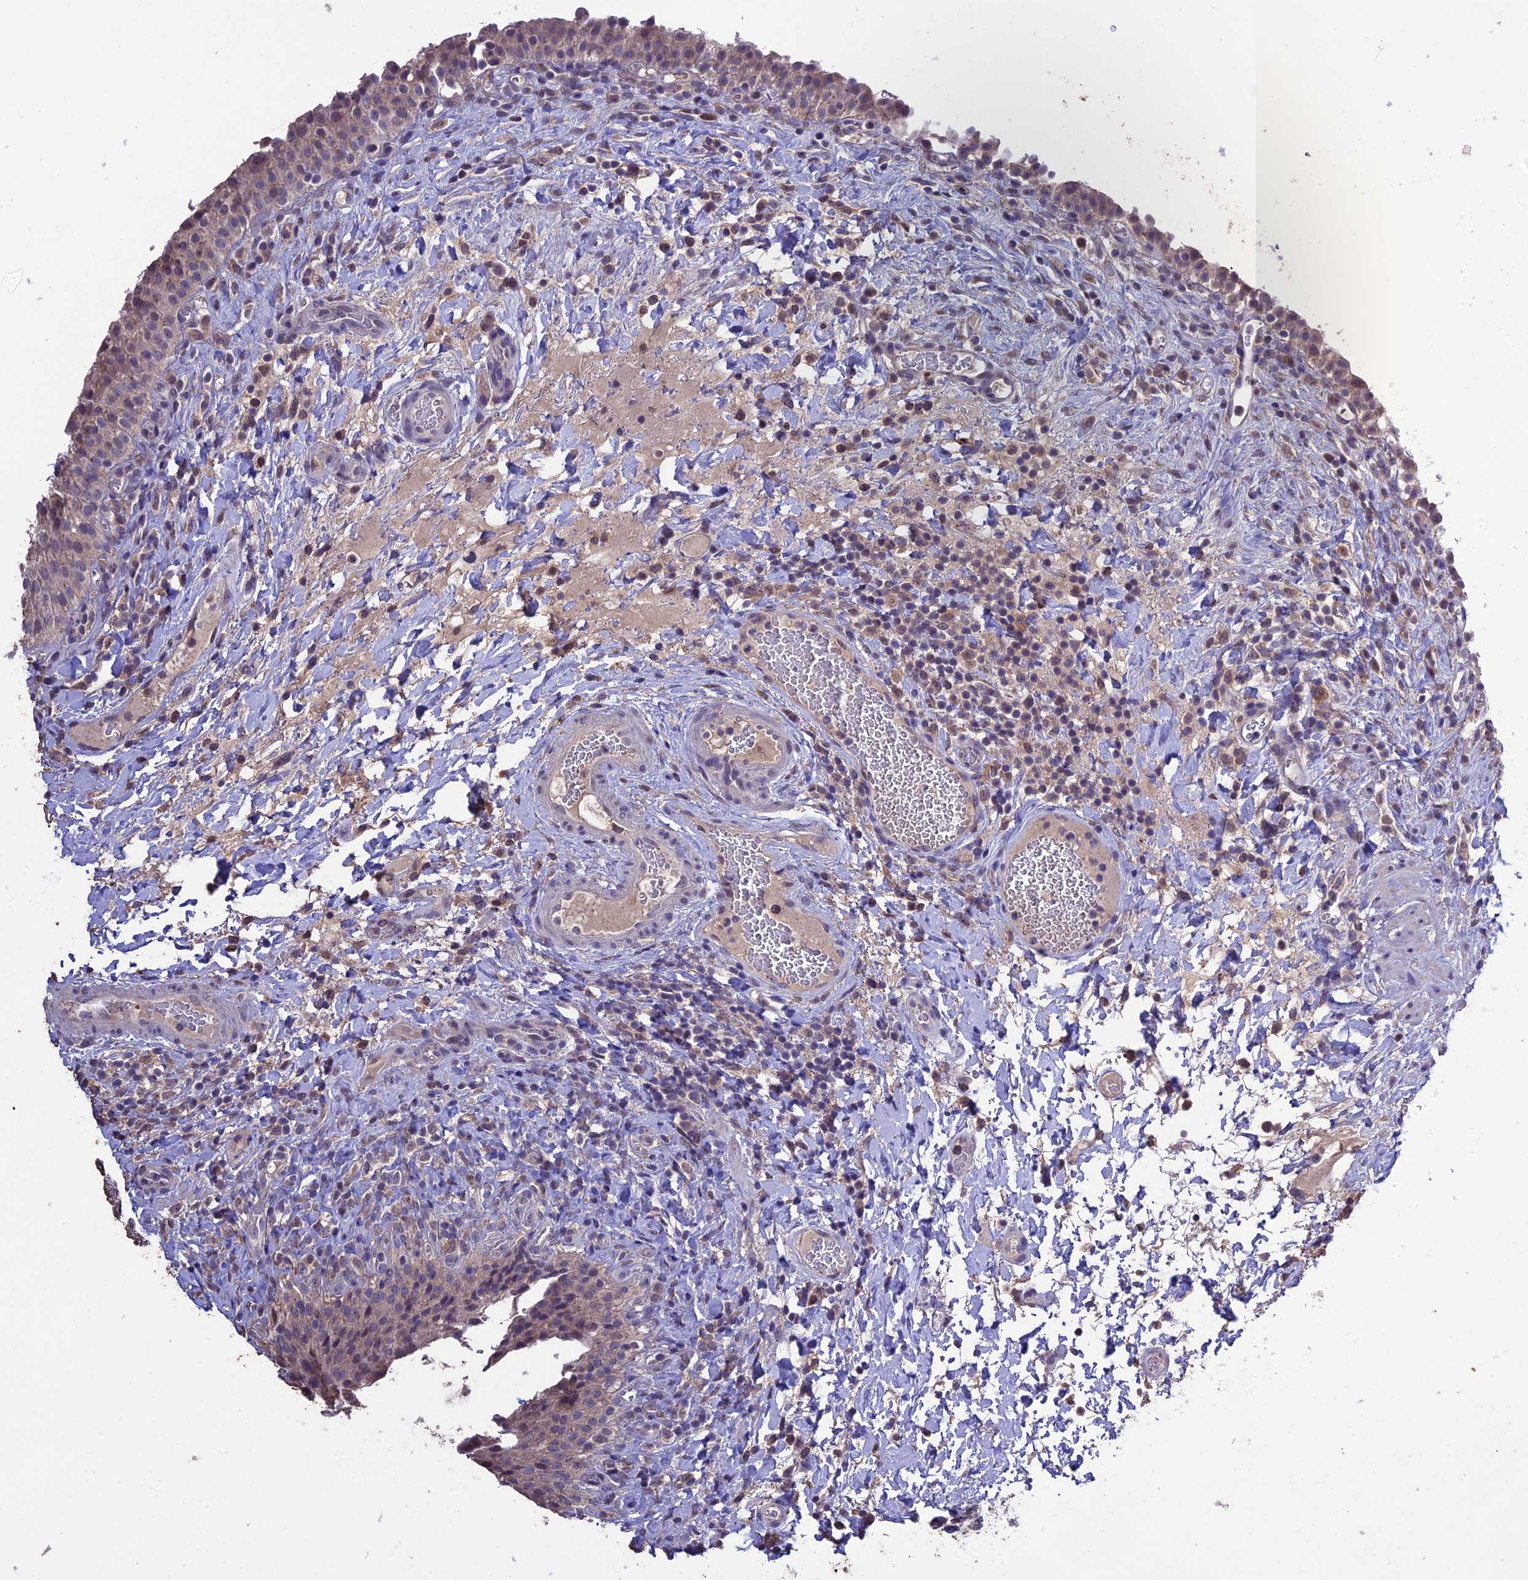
{"staining": {"intensity": "weak", "quantity": ">75%", "location": "cytoplasmic/membranous"}, "tissue": "urinary bladder", "cell_type": "Urothelial cells", "image_type": "normal", "snomed": [{"axis": "morphology", "description": "Normal tissue, NOS"}, {"axis": "morphology", "description": "Inflammation, NOS"}, {"axis": "topography", "description": "Urinary bladder"}], "caption": "A brown stain shows weak cytoplasmic/membranous expression of a protein in urothelial cells of normal human urinary bladder.", "gene": "DIS3L", "patient": {"sex": "male", "age": 64}}